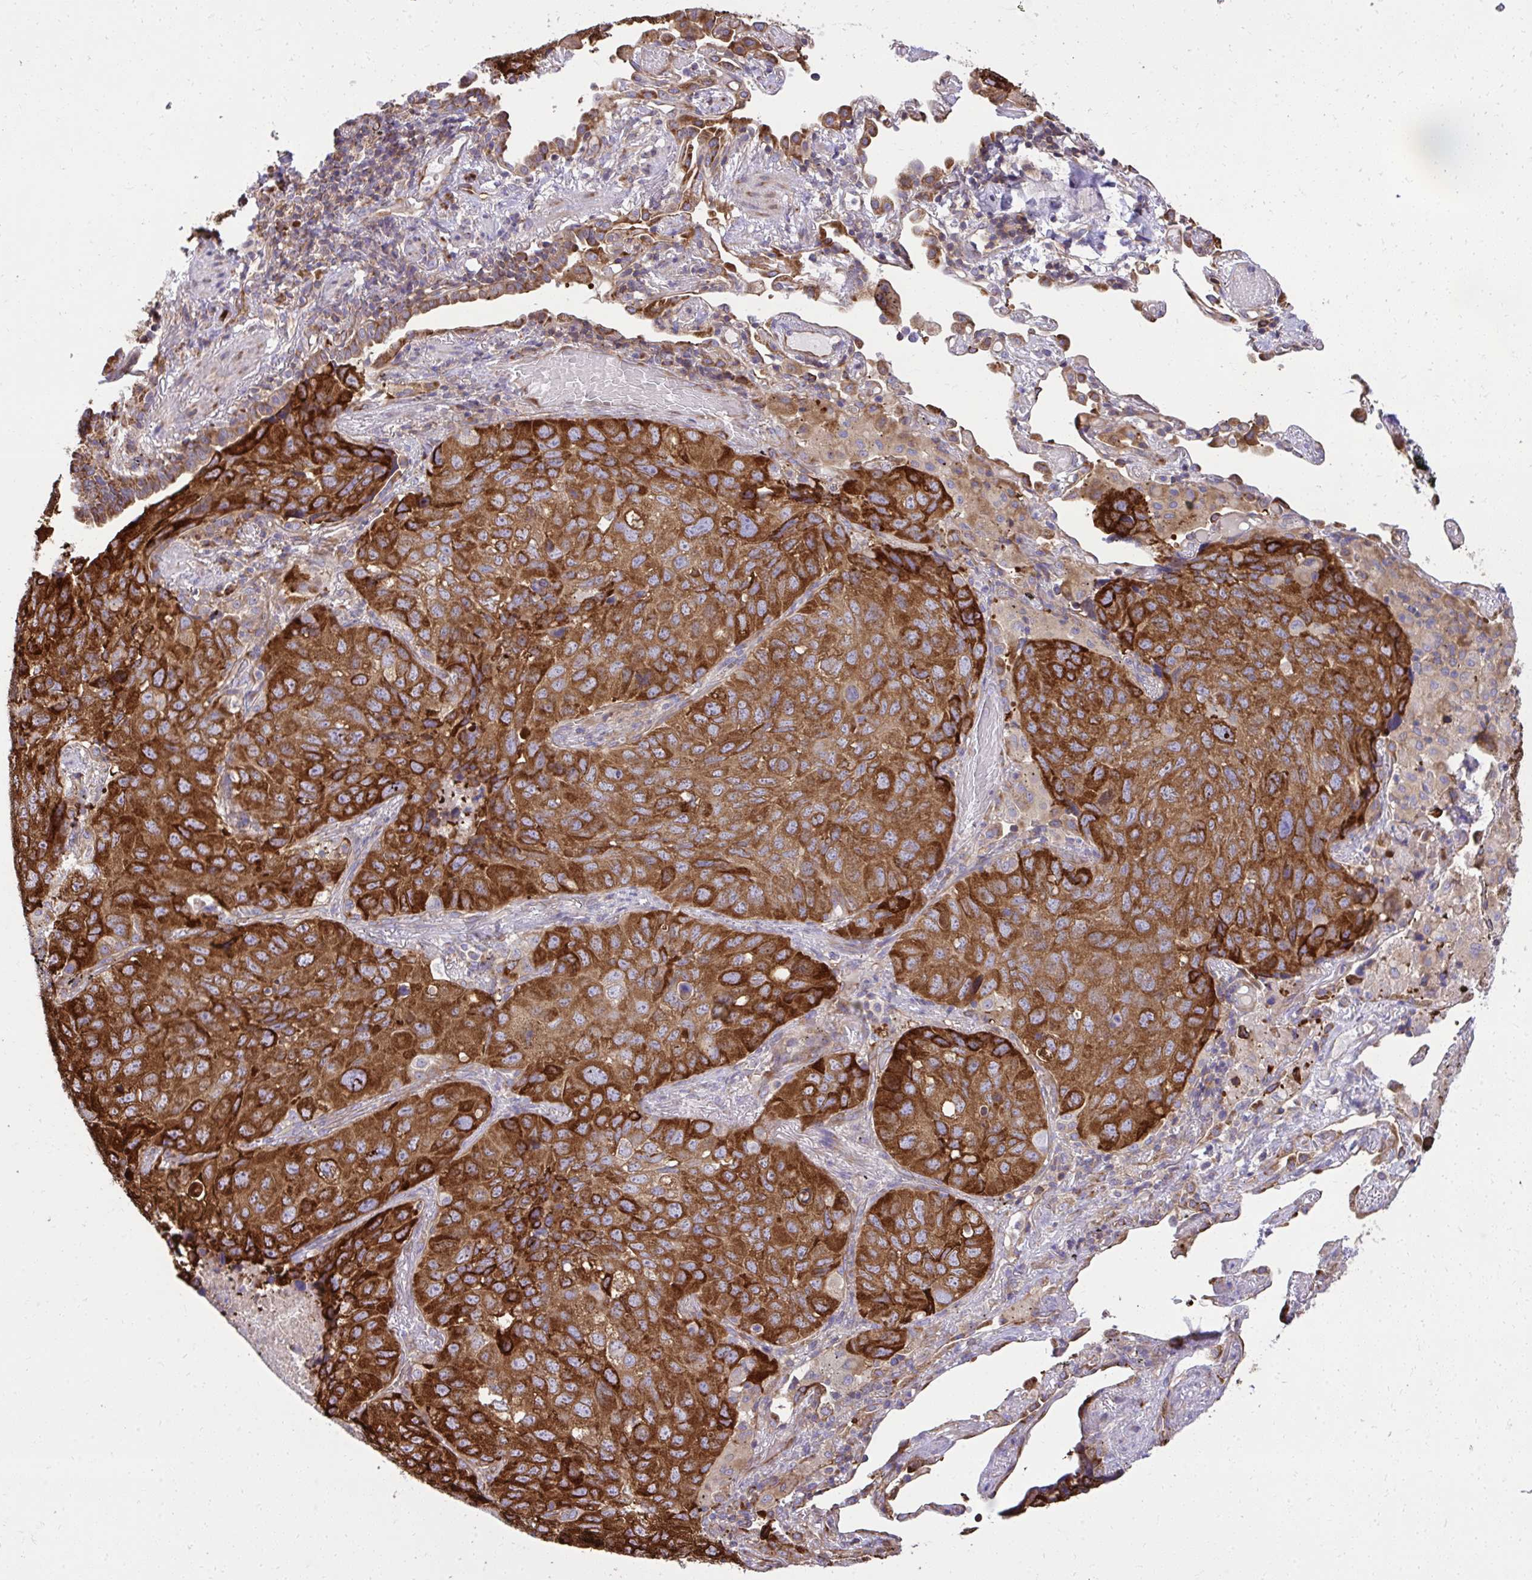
{"staining": {"intensity": "strong", "quantity": ">75%", "location": "cytoplasmic/membranous"}, "tissue": "lung cancer", "cell_type": "Tumor cells", "image_type": "cancer", "snomed": [{"axis": "morphology", "description": "Squamous cell carcinoma, NOS"}, {"axis": "topography", "description": "Lung"}], "caption": "Tumor cells show strong cytoplasmic/membranous expression in about >75% of cells in lung cancer (squamous cell carcinoma). (brown staining indicates protein expression, while blue staining denotes nuclei).", "gene": "NMNAT3", "patient": {"sex": "male", "age": 60}}